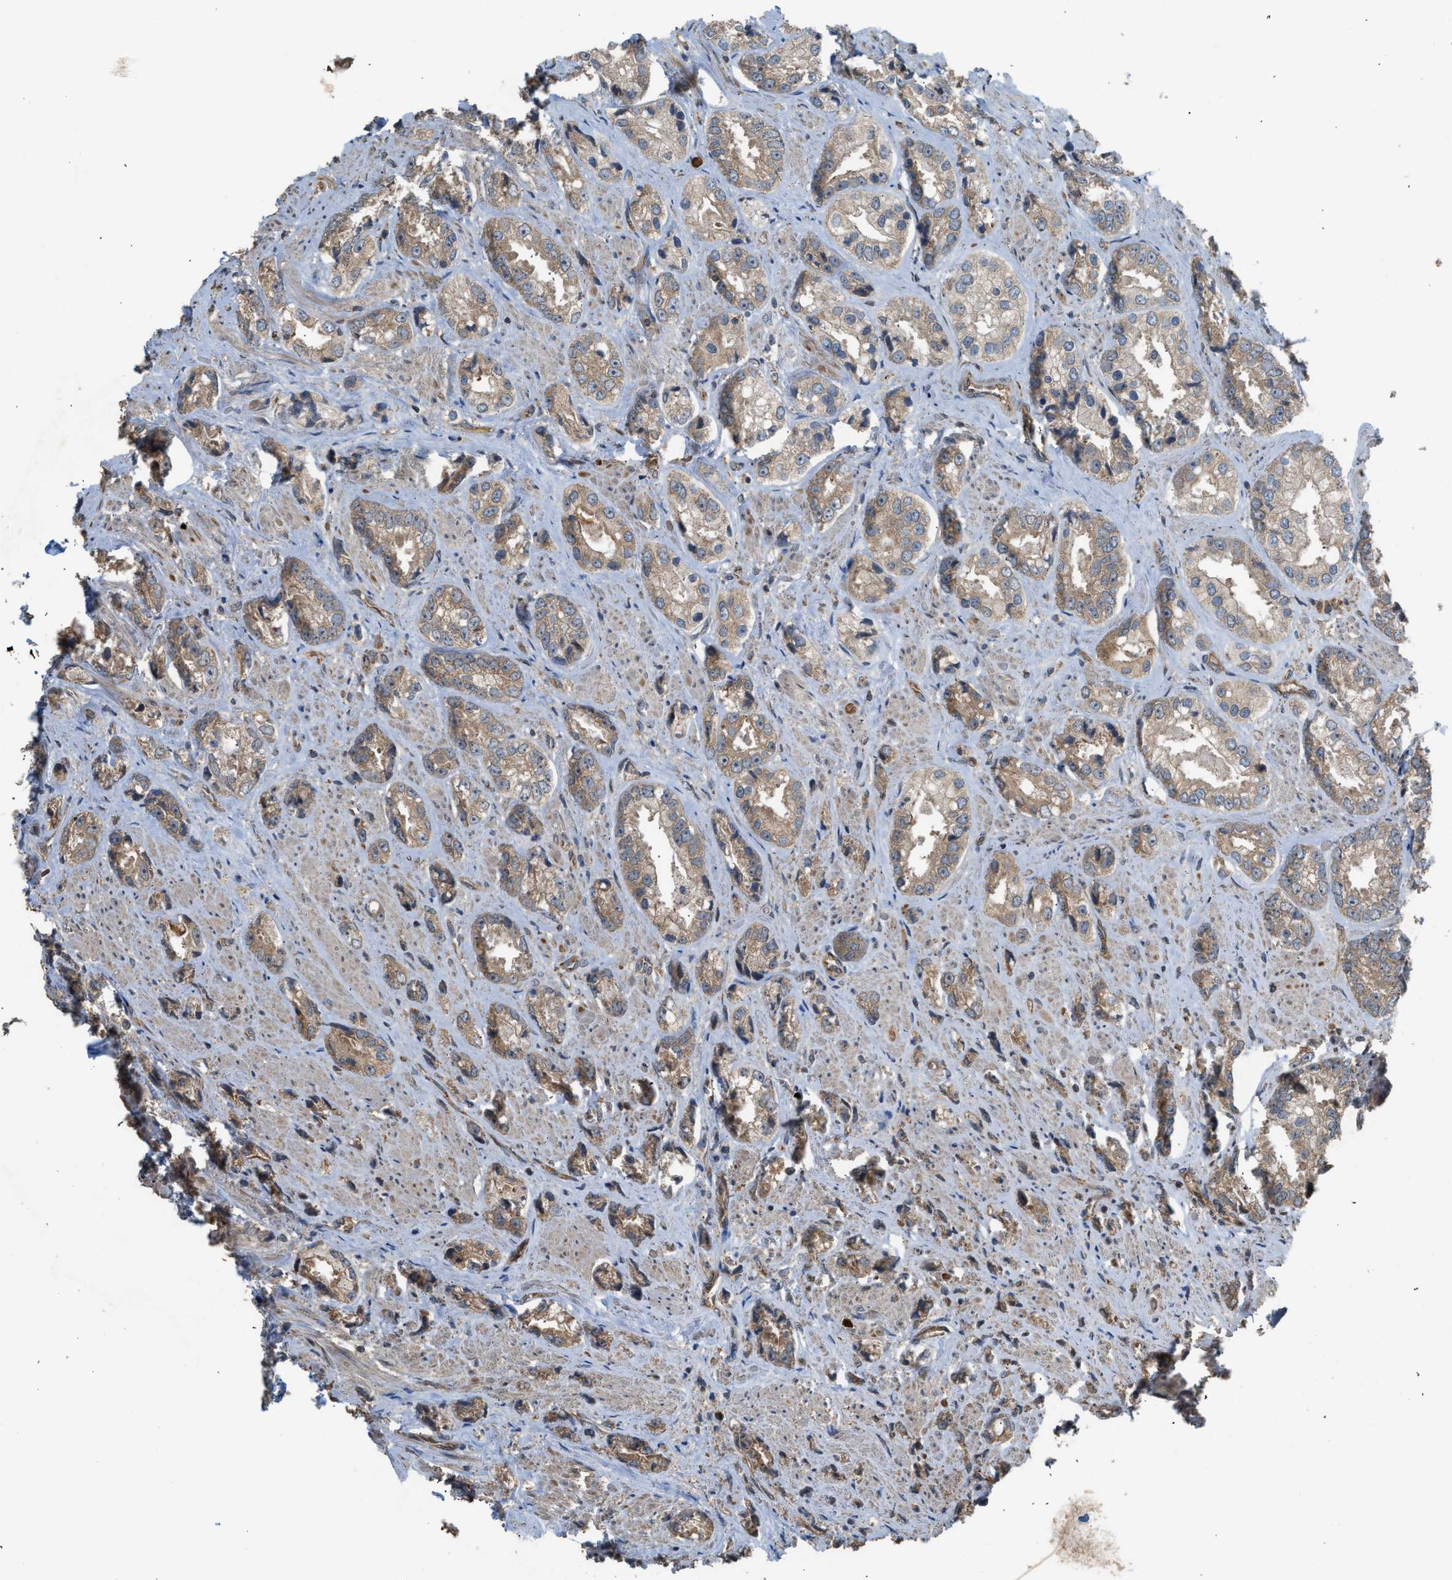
{"staining": {"intensity": "weak", "quantity": ">75%", "location": "cytoplasmic/membranous"}, "tissue": "prostate cancer", "cell_type": "Tumor cells", "image_type": "cancer", "snomed": [{"axis": "morphology", "description": "Adenocarcinoma, High grade"}, {"axis": "topography", "description": "Prostate"}], "caption": "Weak cytoplasmic/membranous expression is identified in about >75% of tumor cells in prostate high-grade adenocarcinoma.", "gene": "HIP1R", "patient": {"sex": "male", "age": 61}}